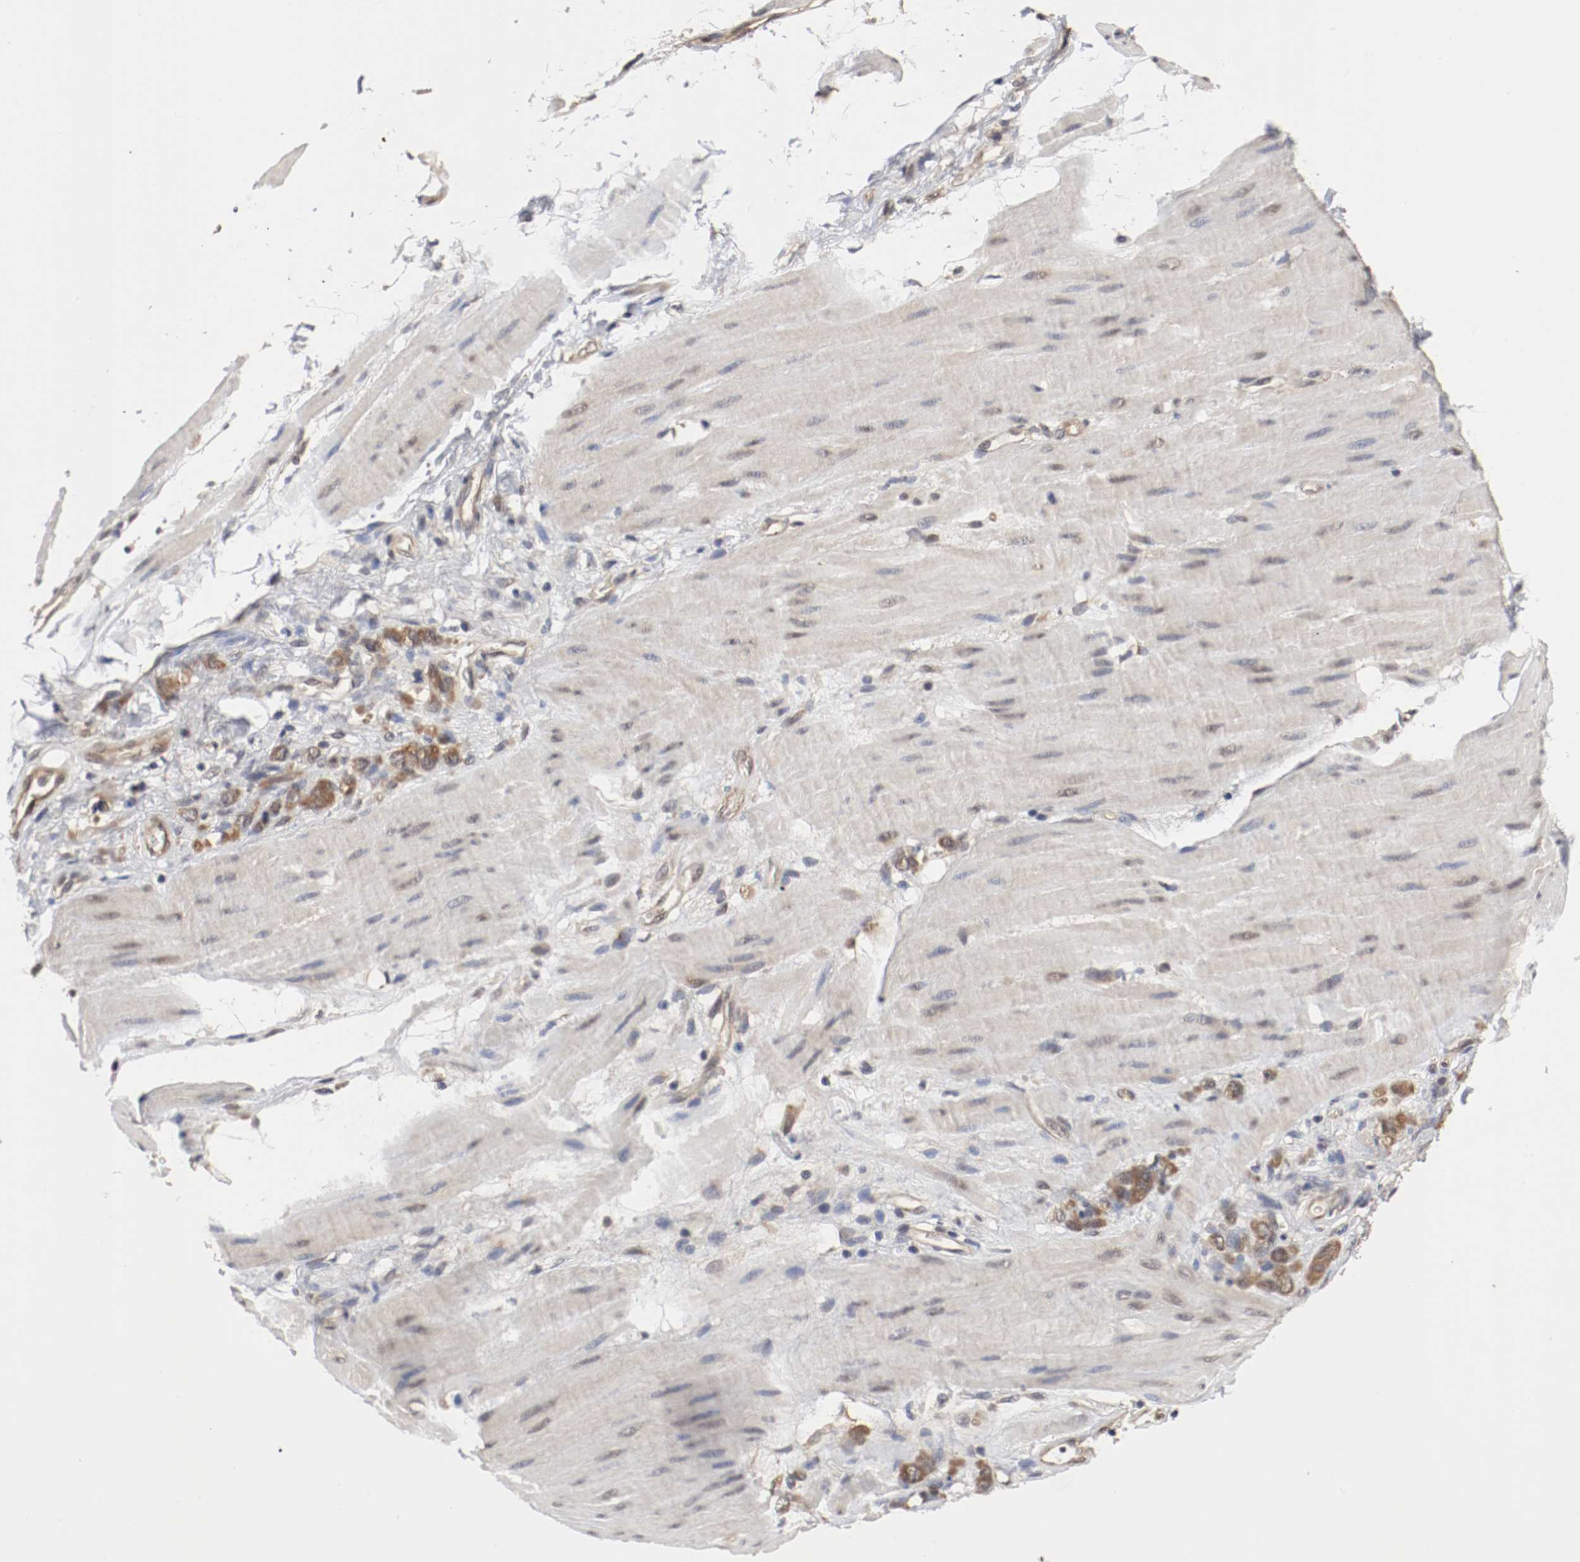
{"staining": {"intensity": "moderate", "quantity": ">75%", "location": "cytoplasmic/membranous"}, "tissue": "stomach cancer", "cell_type": "Tumor cells", "image_type": "cancer", "snomed": [{"axis": "morphology", "description": "Adenocarcinoma, NOS"}, {"axis": "topography", "description": "Stomach"}], "caption": "Moderate cytoplasmic/membranous expression is present in about >75% of tumor cells in stomach cancer (adenocarcinoma).", "gene": "AFG3L2", "patient": {"sex": "male", "age": 82}}